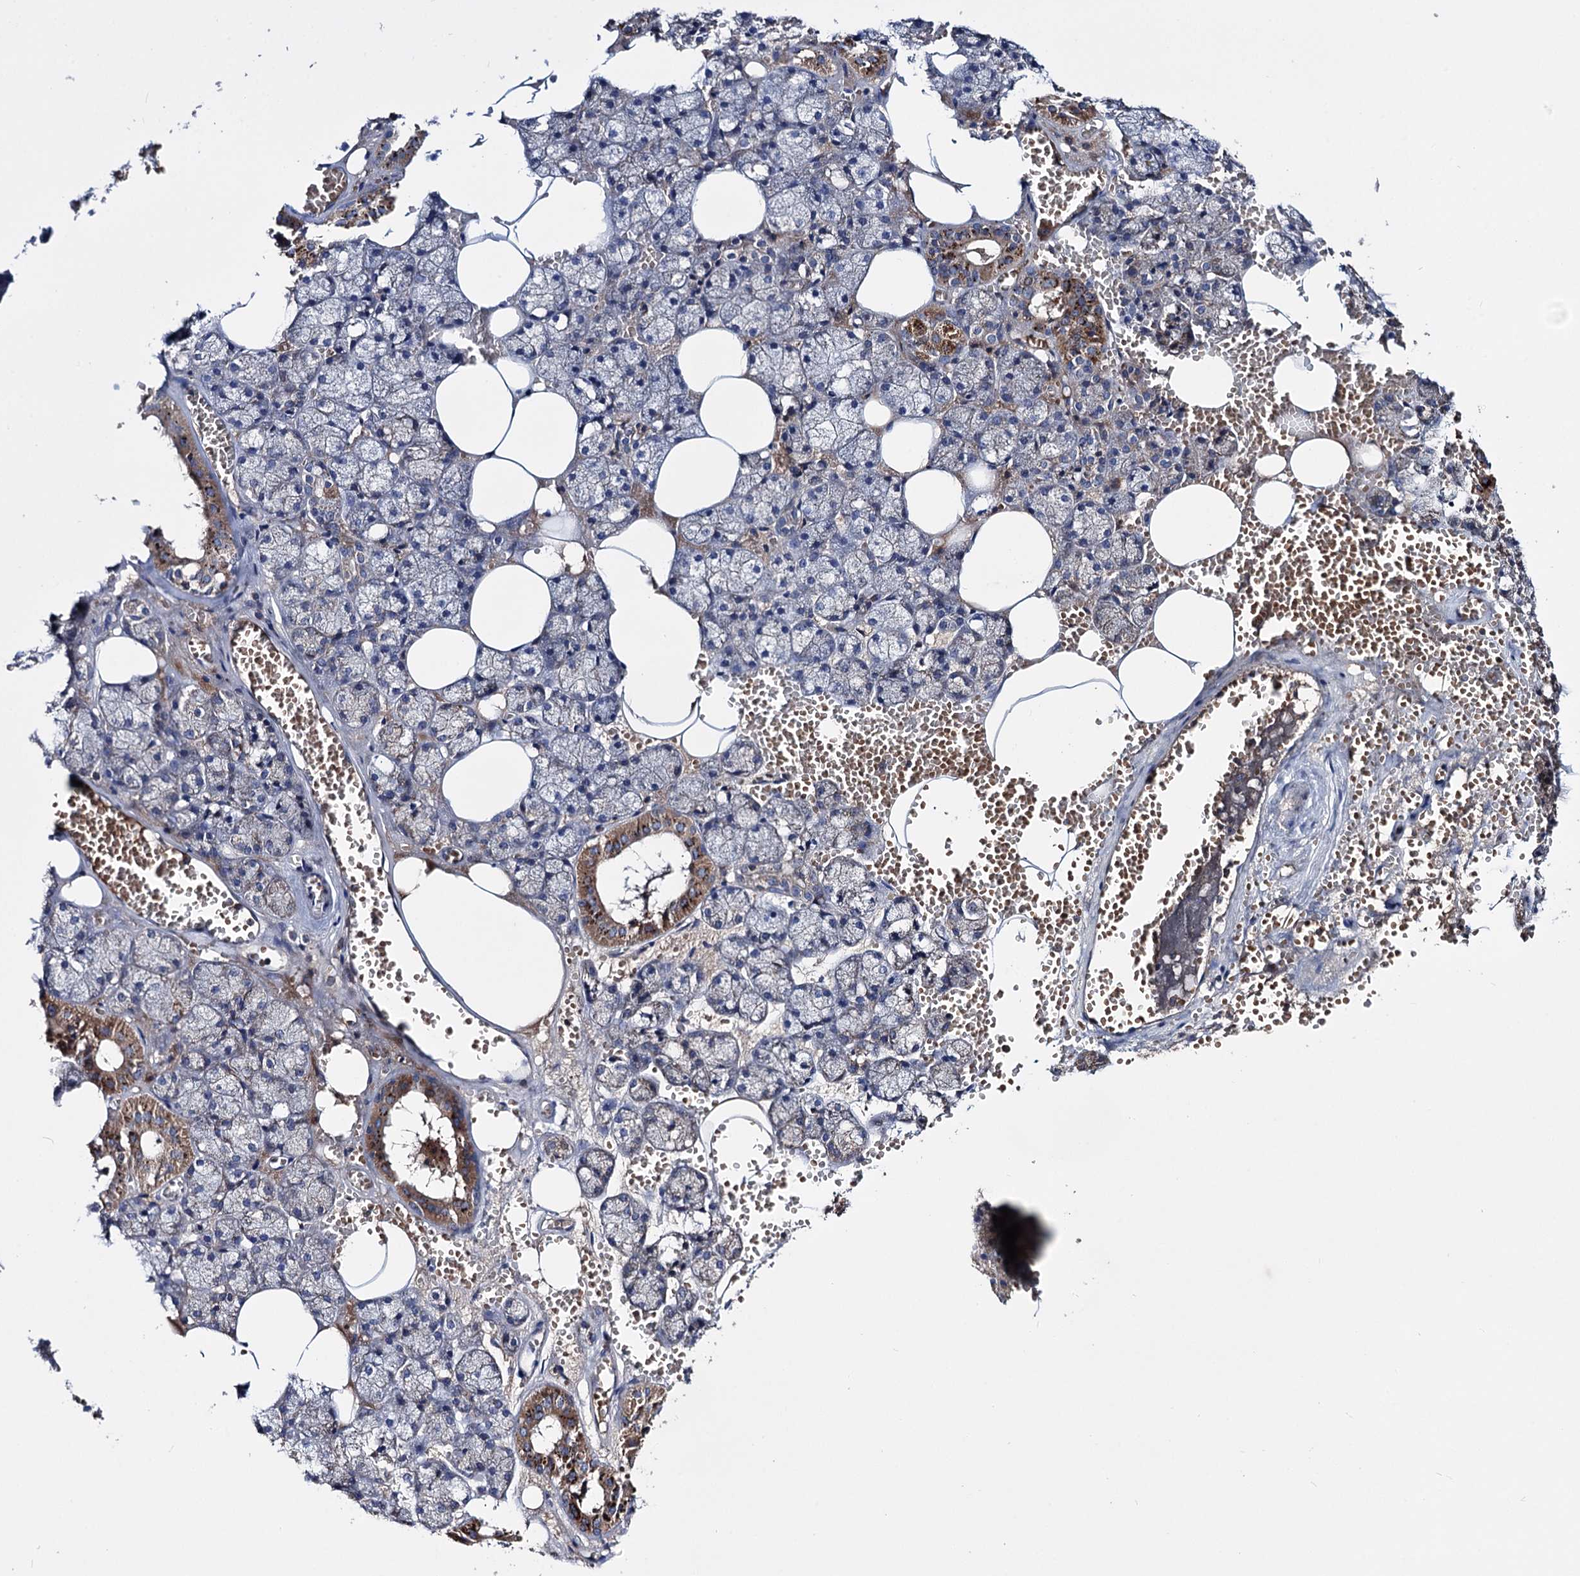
{"staining": {"intensity": "strong", "quantity": "<25%", "location": "cytoplasmic/membranous"}, "tissue": "salivary gland", "cell_type": "Glandular cells", "image_type": "normal", "snomed": [{"axis": "morphology", "description": "Normal tissue, NOS"}, {"axis": "topography", "description": "Salivary gland"}], "caption": "This is a histology image of IHC staining of unremarkable salivary gland, which shows strong expression in the cytoplasmic/membranous of glandular cells.", "gene": "CLPB", "patient": {"sex": "male", "age": 62}}